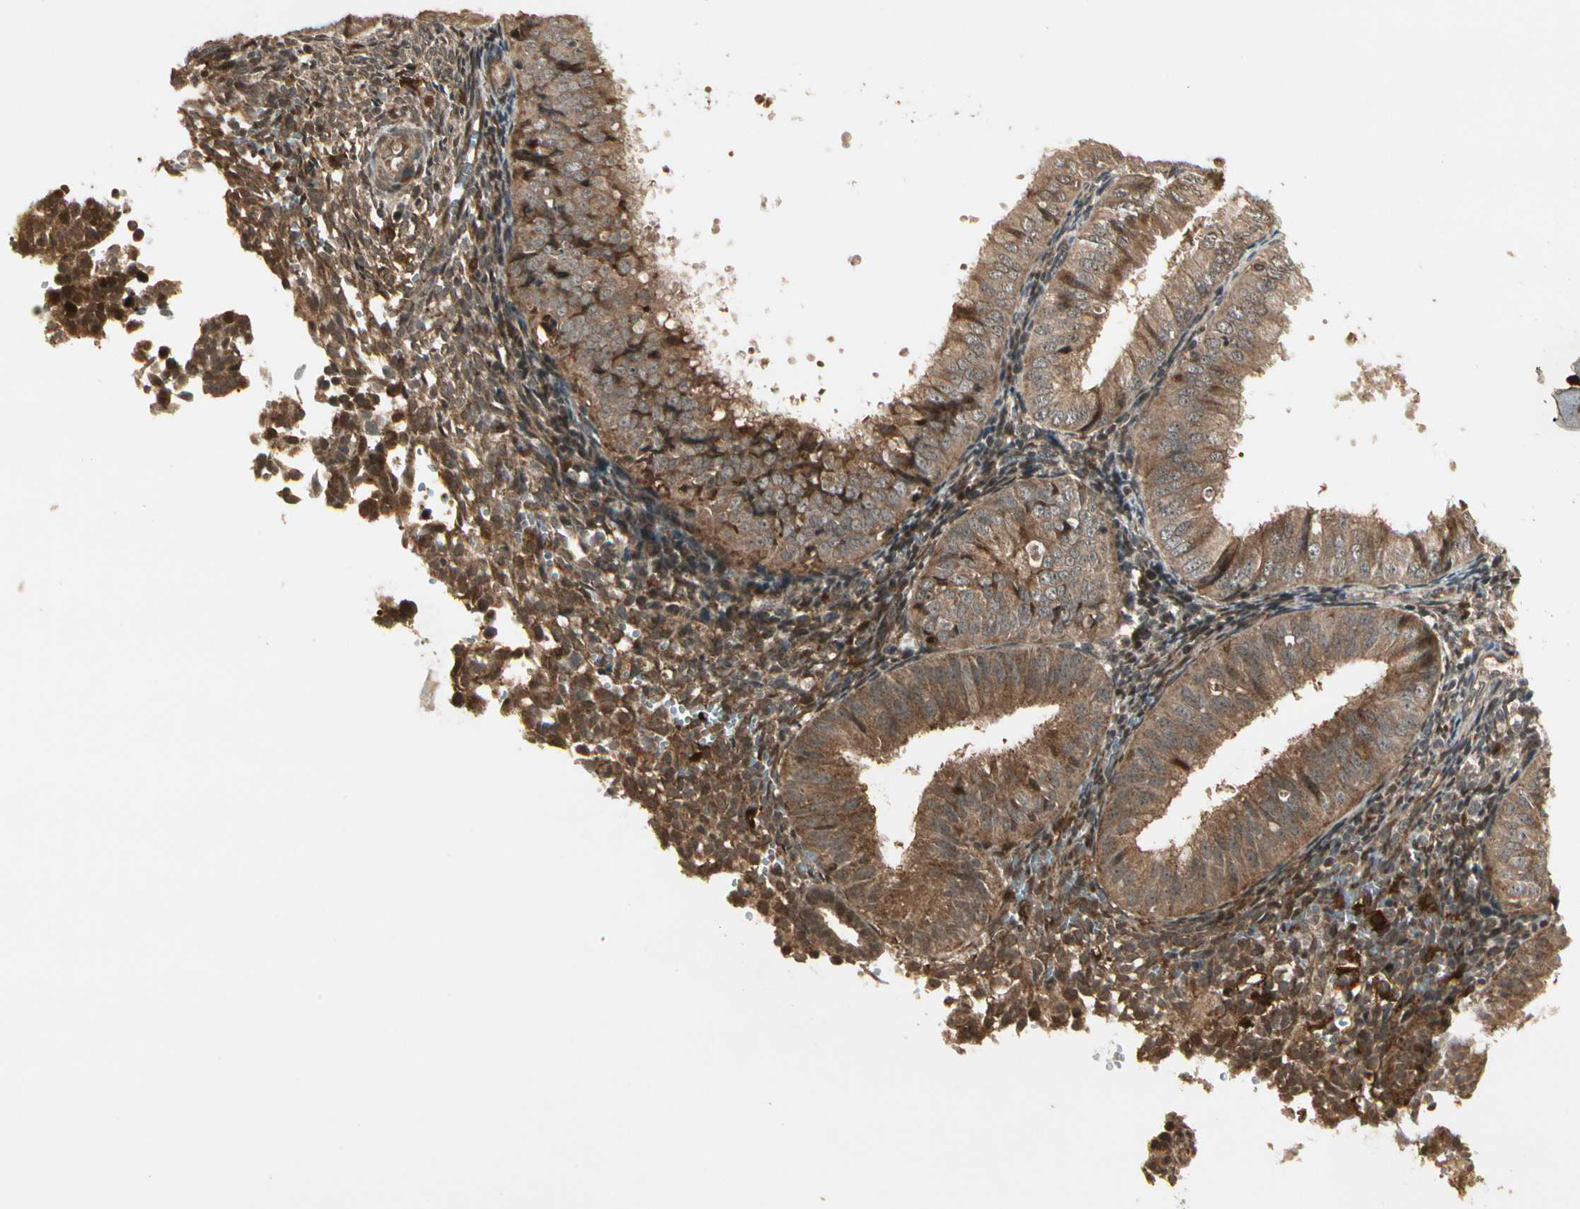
{"staining": {"intensity": "moderate", "quantity": ">75%", "location": "cytoplasmic/membranous"}, "tissue": "endometrial cancer", "cell_type": "Tumor cells", "image_type": "cancer", "snomed": [{"axis": "morphology", "description": "Normal tissue, NOS"}, {"axis": "morphology", "description": "Adenocarcinoma, NOS"}, {"axis": "topography", "description": "Endometrium"}], "caption": "Adenocarcinoma (endometrial) stained with immunohistochemistry (IHC) exhibits moderate cytoplasmic/membranous expression in approximately >75% of tumor cells. (IHC, brightfield microscopy, high magnification).", "gene": "GLUL", "patient": {"sex": "female", "age": 53}}